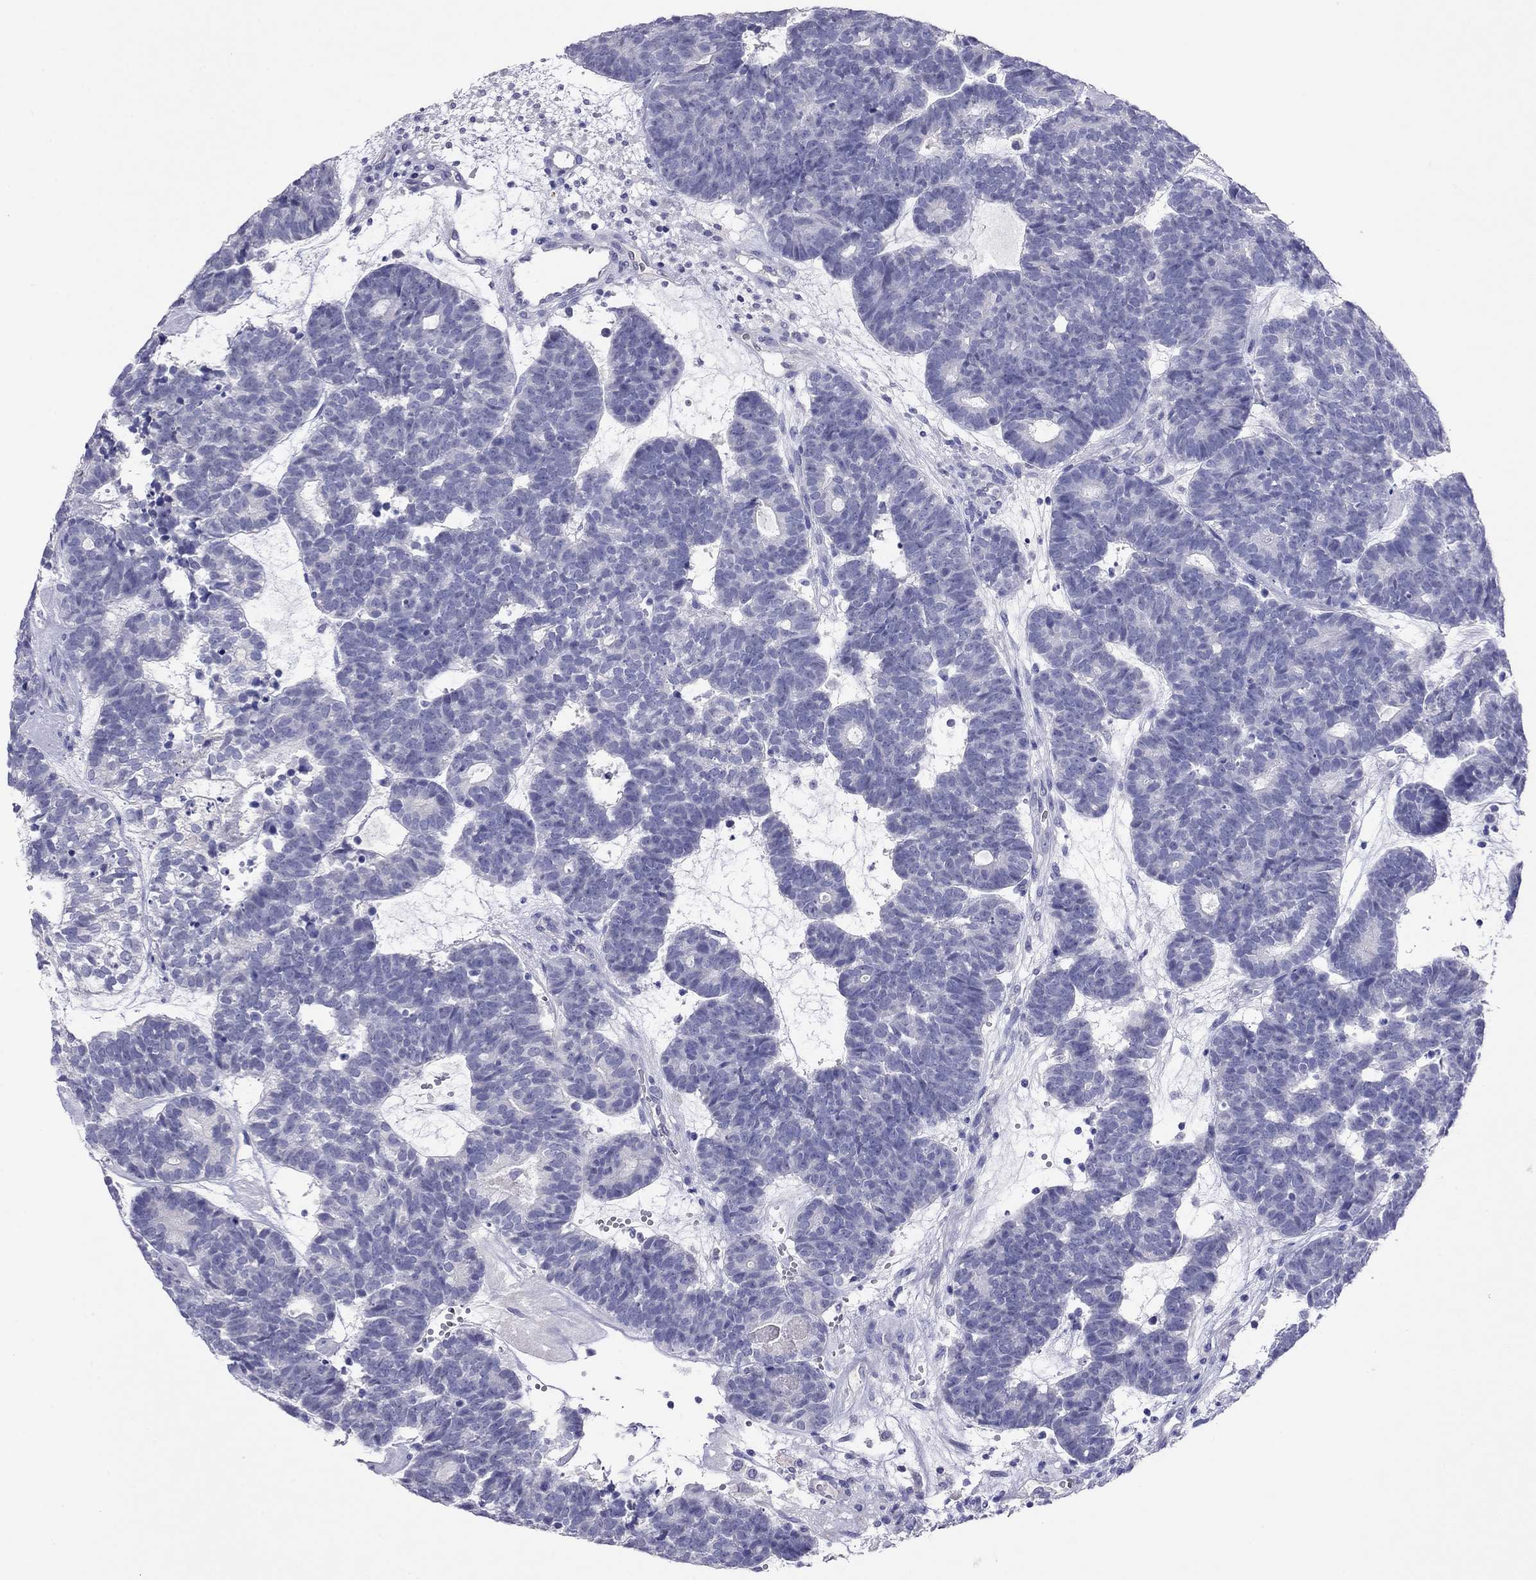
{"staining": {"intensity": "negative", "quantity": "none", "location": "none"}, "tissue": "head and neck cancer", "cell_type": "Tumor cells", "image_type": "cancer", "snomed": [{"axis": "morphology", "description": "Adenocarcinoma, NOS"}, {"axis": "topography", "description": "Head-Neck"}], "caption": "Image shows no significant protein positivity in tumor cells of head and neck cancer.", "gene": "CAPNS2", "patient": {"sex": "female", "age": 81}}